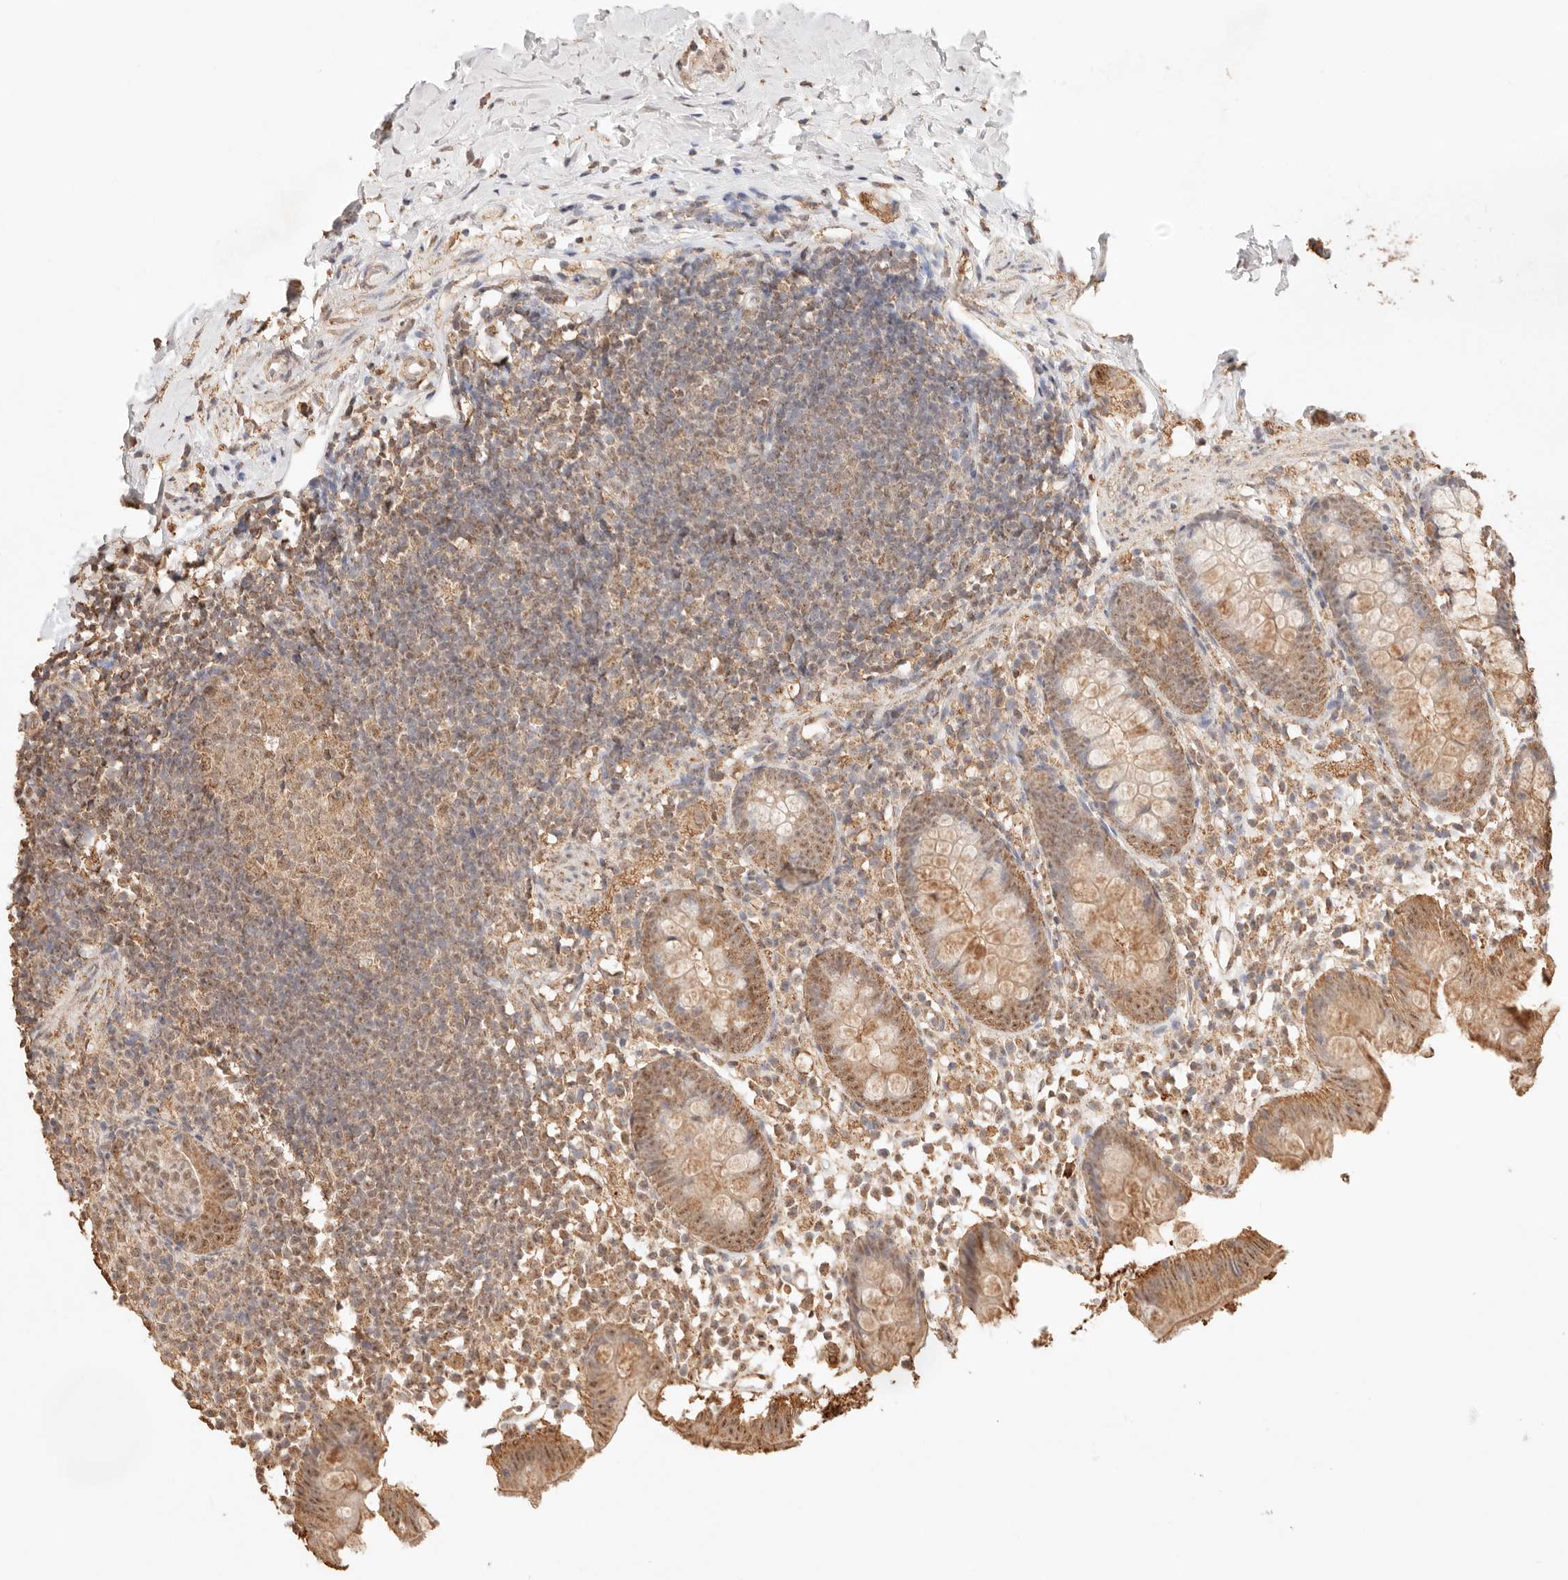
{"staining": {"intensity": "moderate", "quantity": ">75%", "location": "cytoplasmic/membranous,nuclear"}, "tissue": "appendix", "cell_type": "Glandular cells", "image_type": "normal", "snomed": [{"axis": "morphology", "description": "Normal tissue, NOS"}, {"axis": "topography", "description": "Appendix"}], "caption": "Protein expression analysis of benign appendix exhibits moderate cytoplasmic/membranous,nuclear staining in about >75% of glandular cells.", "gene": "IL1R2", "patient": {"sex": "female", "age": 20}}